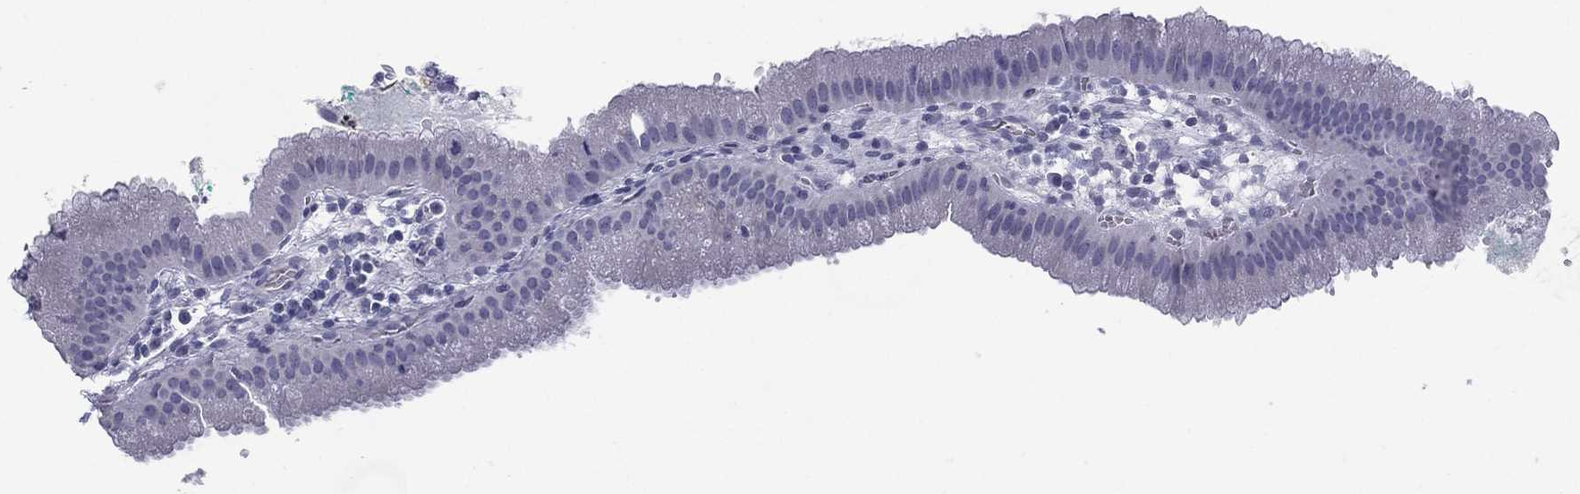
{"staining": {"intensity": "negative", "quantity": "none", "location": "none"}, "tissue": "gallbladder", "cell_type": "Glandular cells", "image_type": "normal", "snomed": [{"axis": "morphology", "description": "Normal tissue, NOS"}, {"axis": "topography", "description": "Gallbladder"}], "caption": "Protein analysis of unremarkable gallbladder displays no significant staining in glandular cells. (Stains: DAB (3,3'-diaminobenzidine) IHC with hematoxylin counter stain, Microscopy: brightfield microscopy at high magnification).", "gene": "C19orf18", "patient": {"sex": "male", "age": 67}}